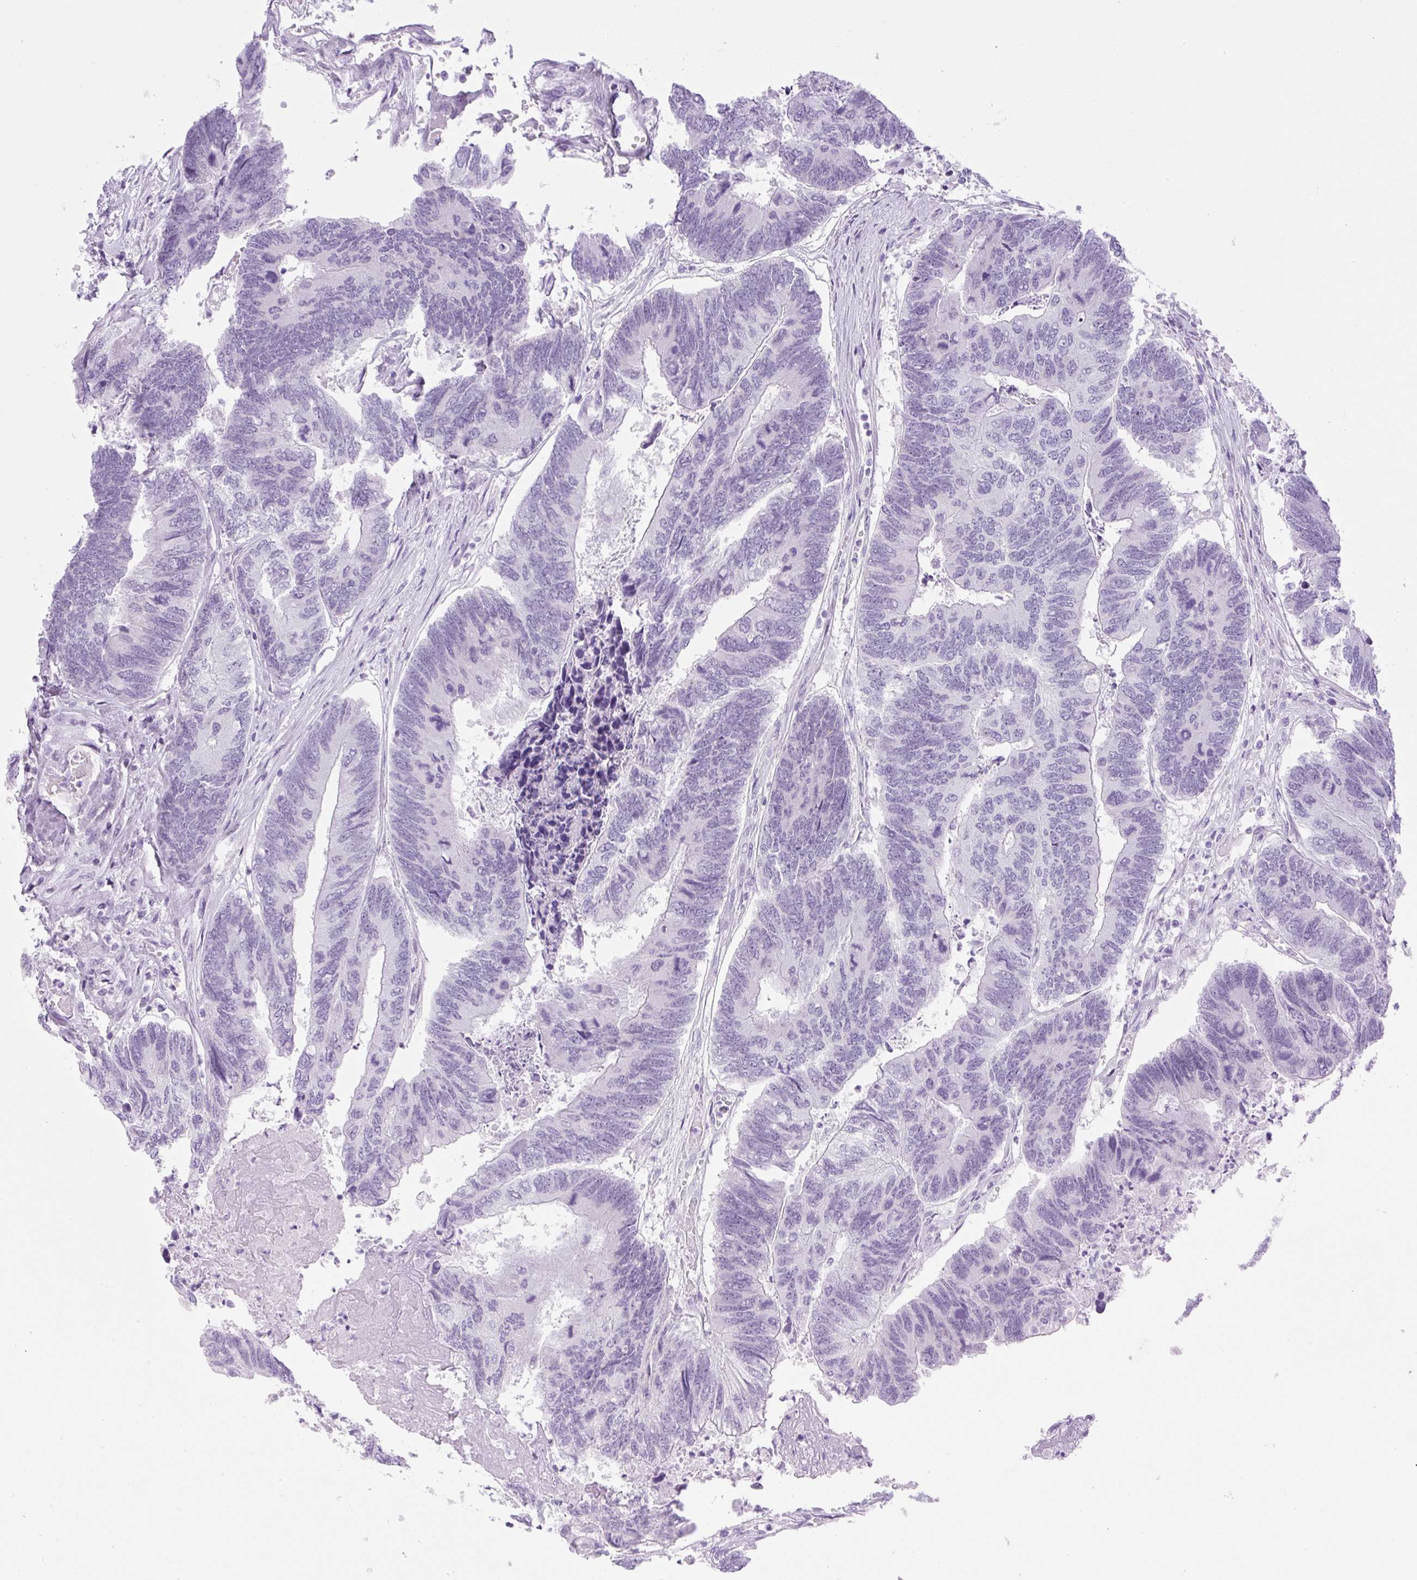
{"staining": {"intensity": "negative", "quantity": "none", "location": "none"}, "tissue": "colorectal cancer", "cell_type": "Tumor cells", "image_type": "cancer", "snomed": [{"axis": "morphology", "description": "Adenocarcinoma, NOS"}, {"axis": "topography", "description": "Colon"}], "caption": "High power microscopy image of an IHC photomicrograph of colorectal adenocarcinoma, revealing no significant staining in tumor cells.", "gene": "SPRR4", "patient": {"sex": "female", "age": 67}}